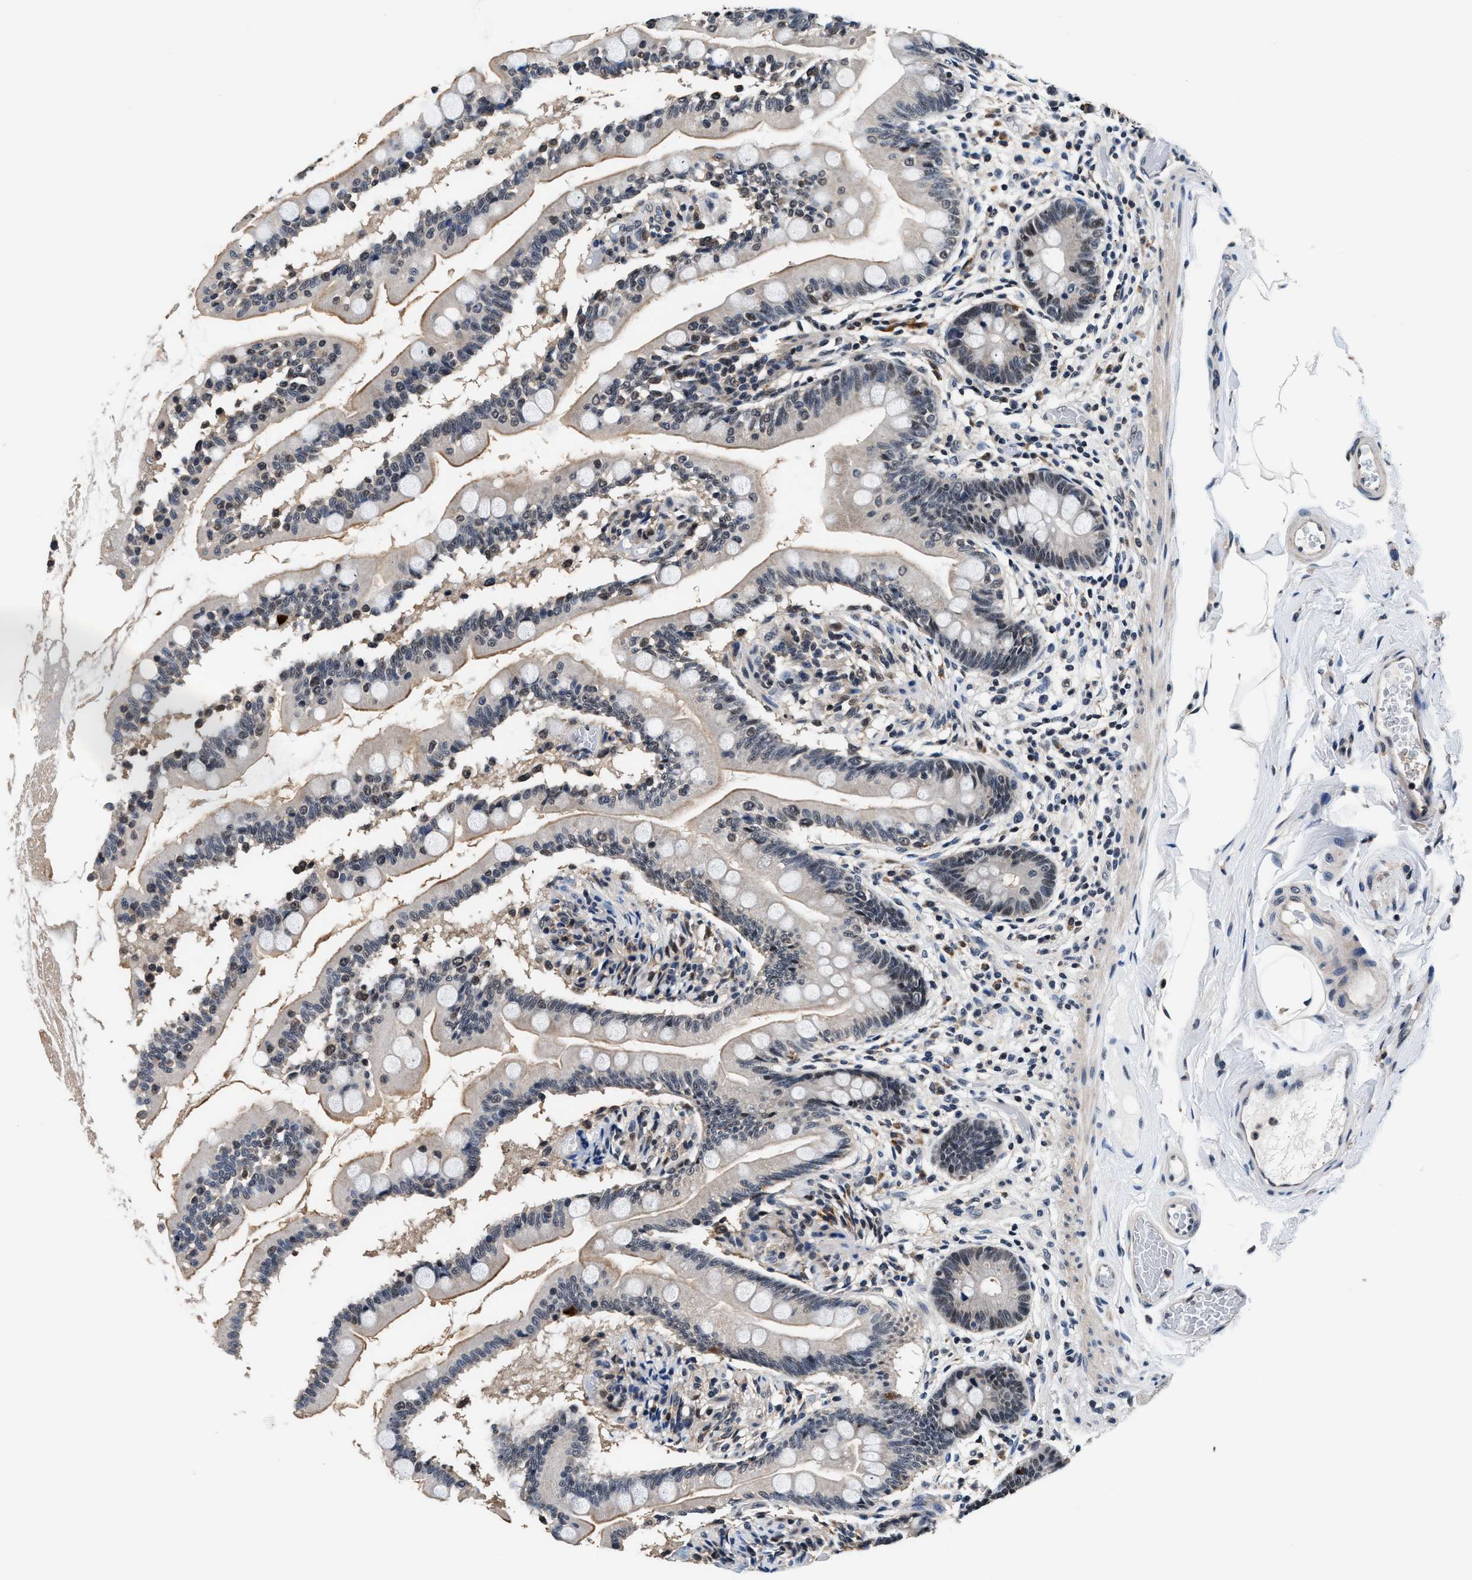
{"staining": {"intensity": "moderate", "quantity": "<25%", "location": "nuclear"}, "tissue": "small intestine", "cell_type": "Glandular cells", "image_type": "normal", "snomed": [{"axis": "morphology", "description": "Normal tissue, NOS"}, {"axis": "topography", "description": "Small intestine"}], "caption": "This is a histology image of immunohistochemistry staining of benign small intestine, which shows moderate expression in the nuclear of glandular cells.", "gene": "USP16", "patient": {"sex": "female", "age": 56}}